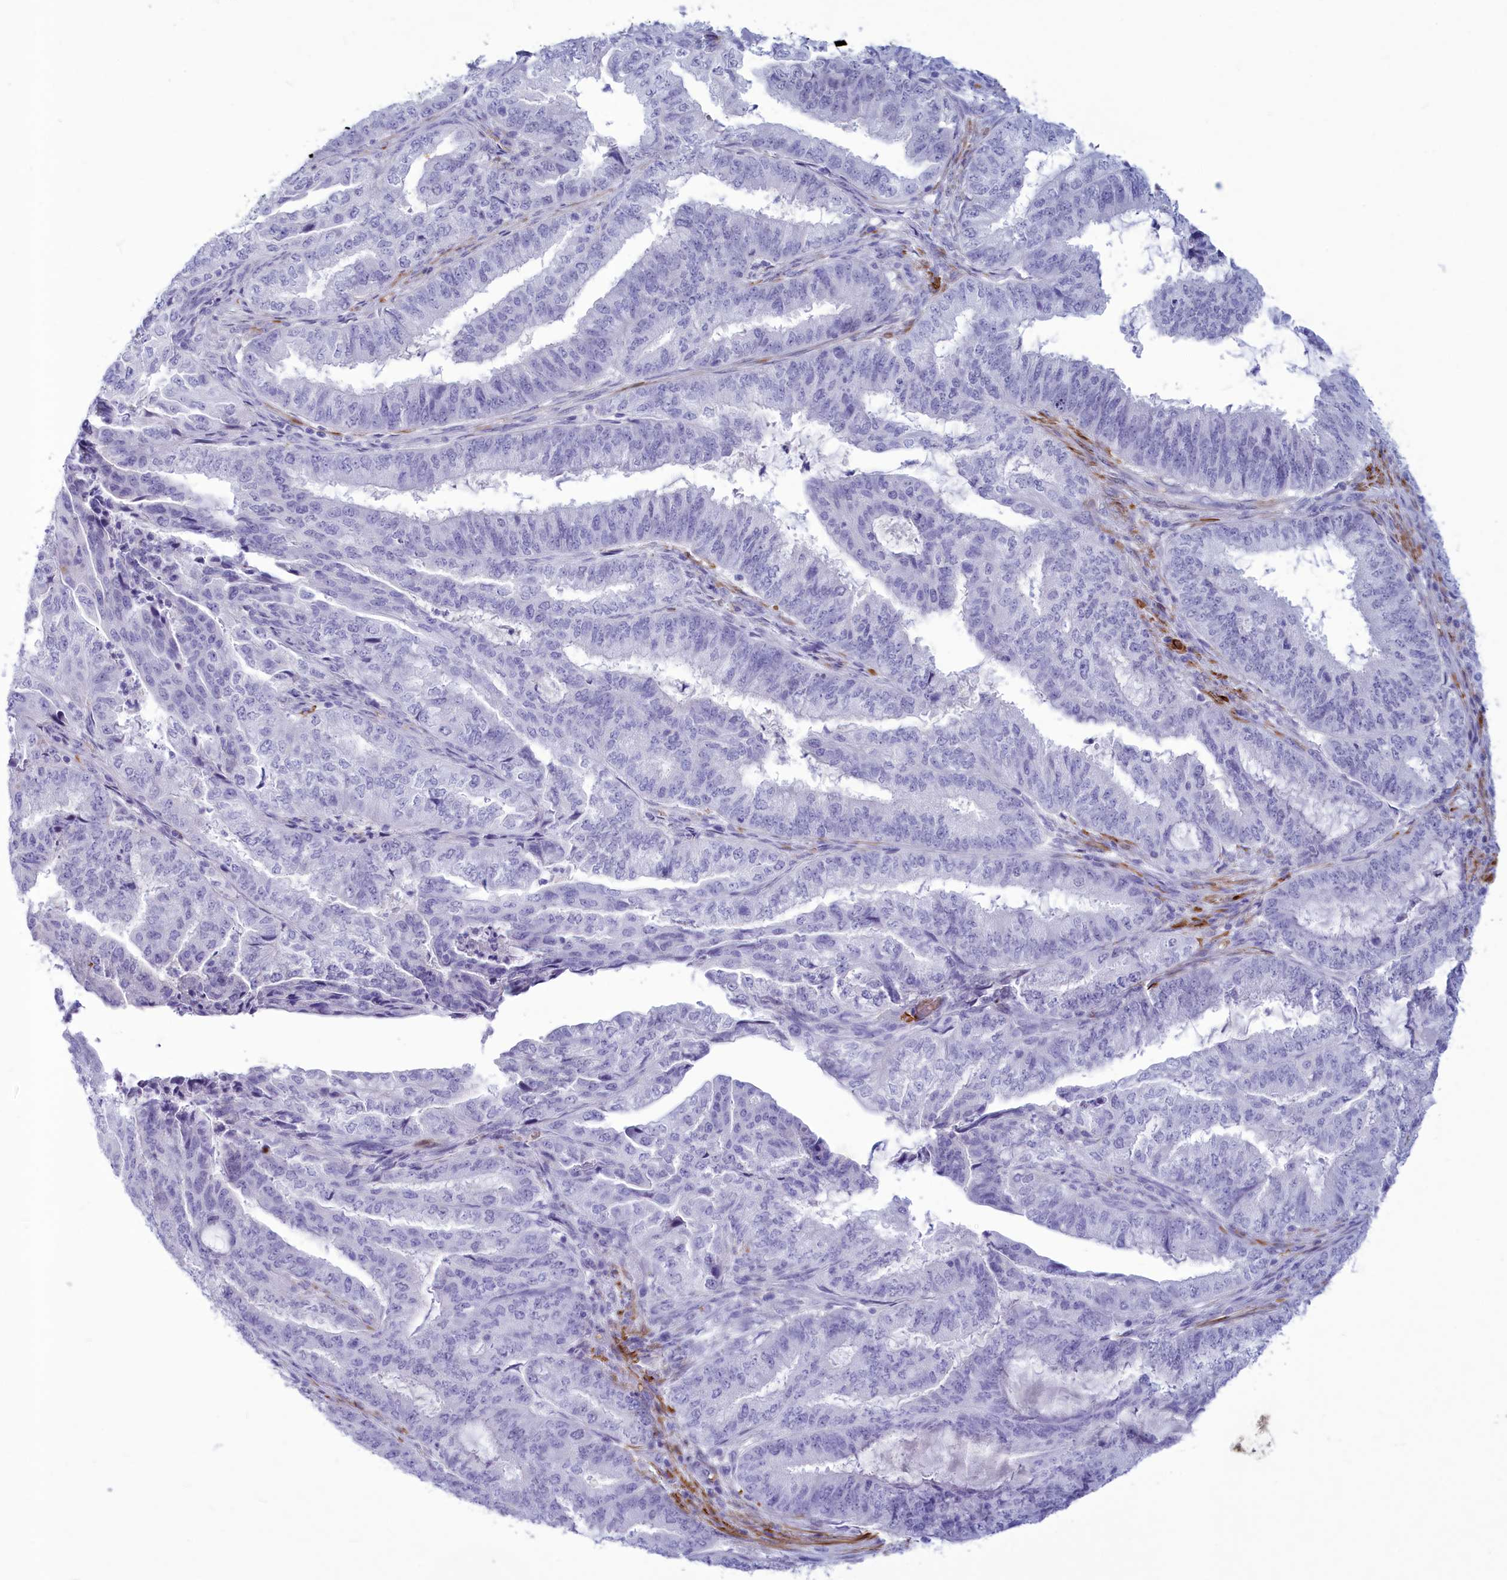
{"staining": {"intensity": "negative", "quantity": "none", "location": "none"}, "tissue": "endometrial cancer", "cell_type": "Tumor cells", "image_type": "cancer", "snomed": [{"axis": "morphology", "description": "Adenocarcinoma, NOS"}, {"axis": "topography", "description": "Endometrium"}], "caption": "A micrograph of human adenocarcinoma (endometrial) is negative for staining in tumor cells. (Stains: DAB (3,3'-diaminobenzidine) immunohistochemistry with hematoxylin counter stain, Microscopy: brightfield microscopy at high magnification).", "gene": "GAPDHS", "patient": {"sex": "female", "age": 51}}